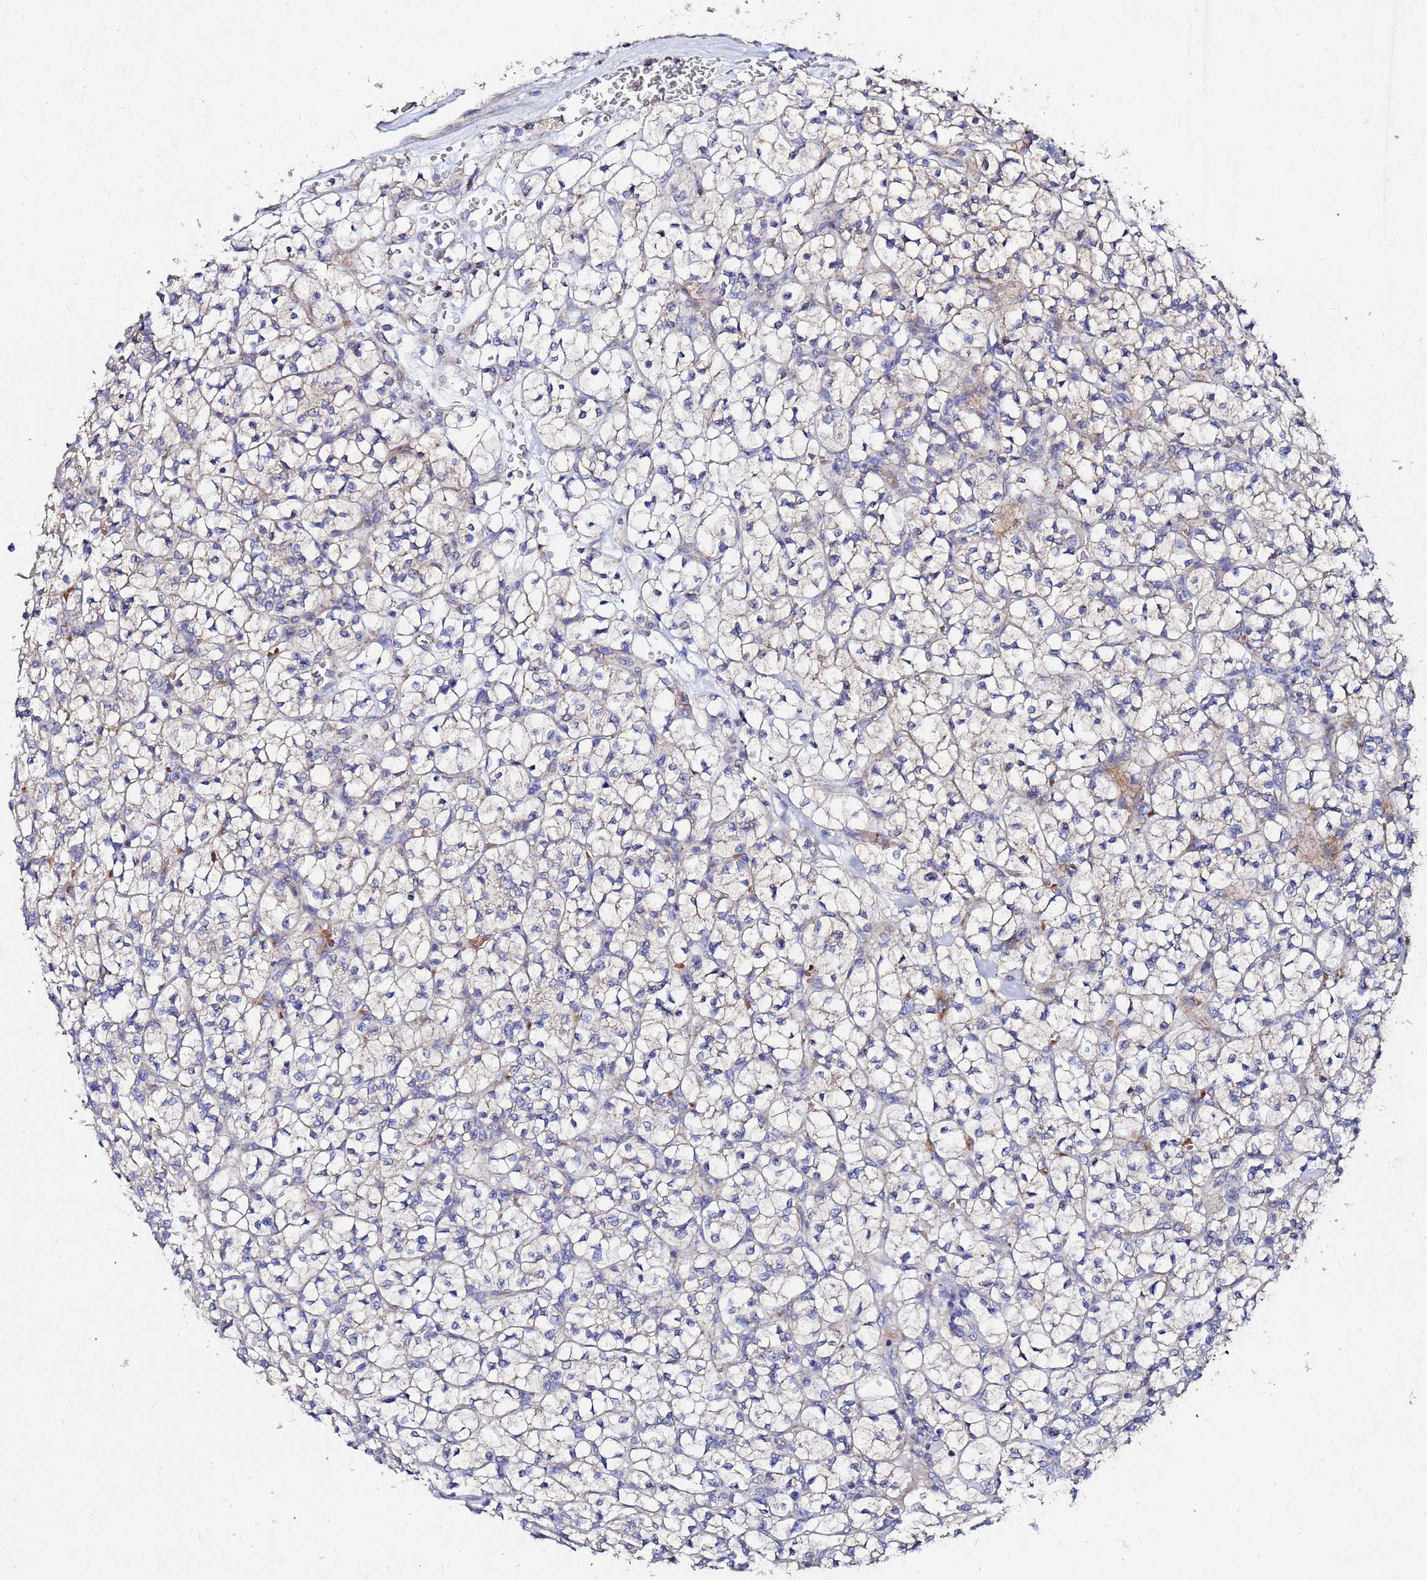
{"staining": {"intensity": "negative", "quantity": "none", "location": "none"}, "tissue": "renal cancer", "cell_type": "Tumor cells", "image_type": "cancer", "snomed": [{"axis": "morphology", "description": "Adenocarcinoma, NOS"}, {"axis": "topography", "description": "Kidney"}], "caption": "This micrograph is of renal cancer (adenocarcinoma) stained with immunohistochemistry (IHC) to label a protein in brown with the nuclei are counter-stained blue. There is no expression in tumor cells. (DAB immunohistochemistry visualized using brightfield microscopy, high magnification).", "gene": "FAHD2A", "patient": {"sex": "female", "age": 64}}